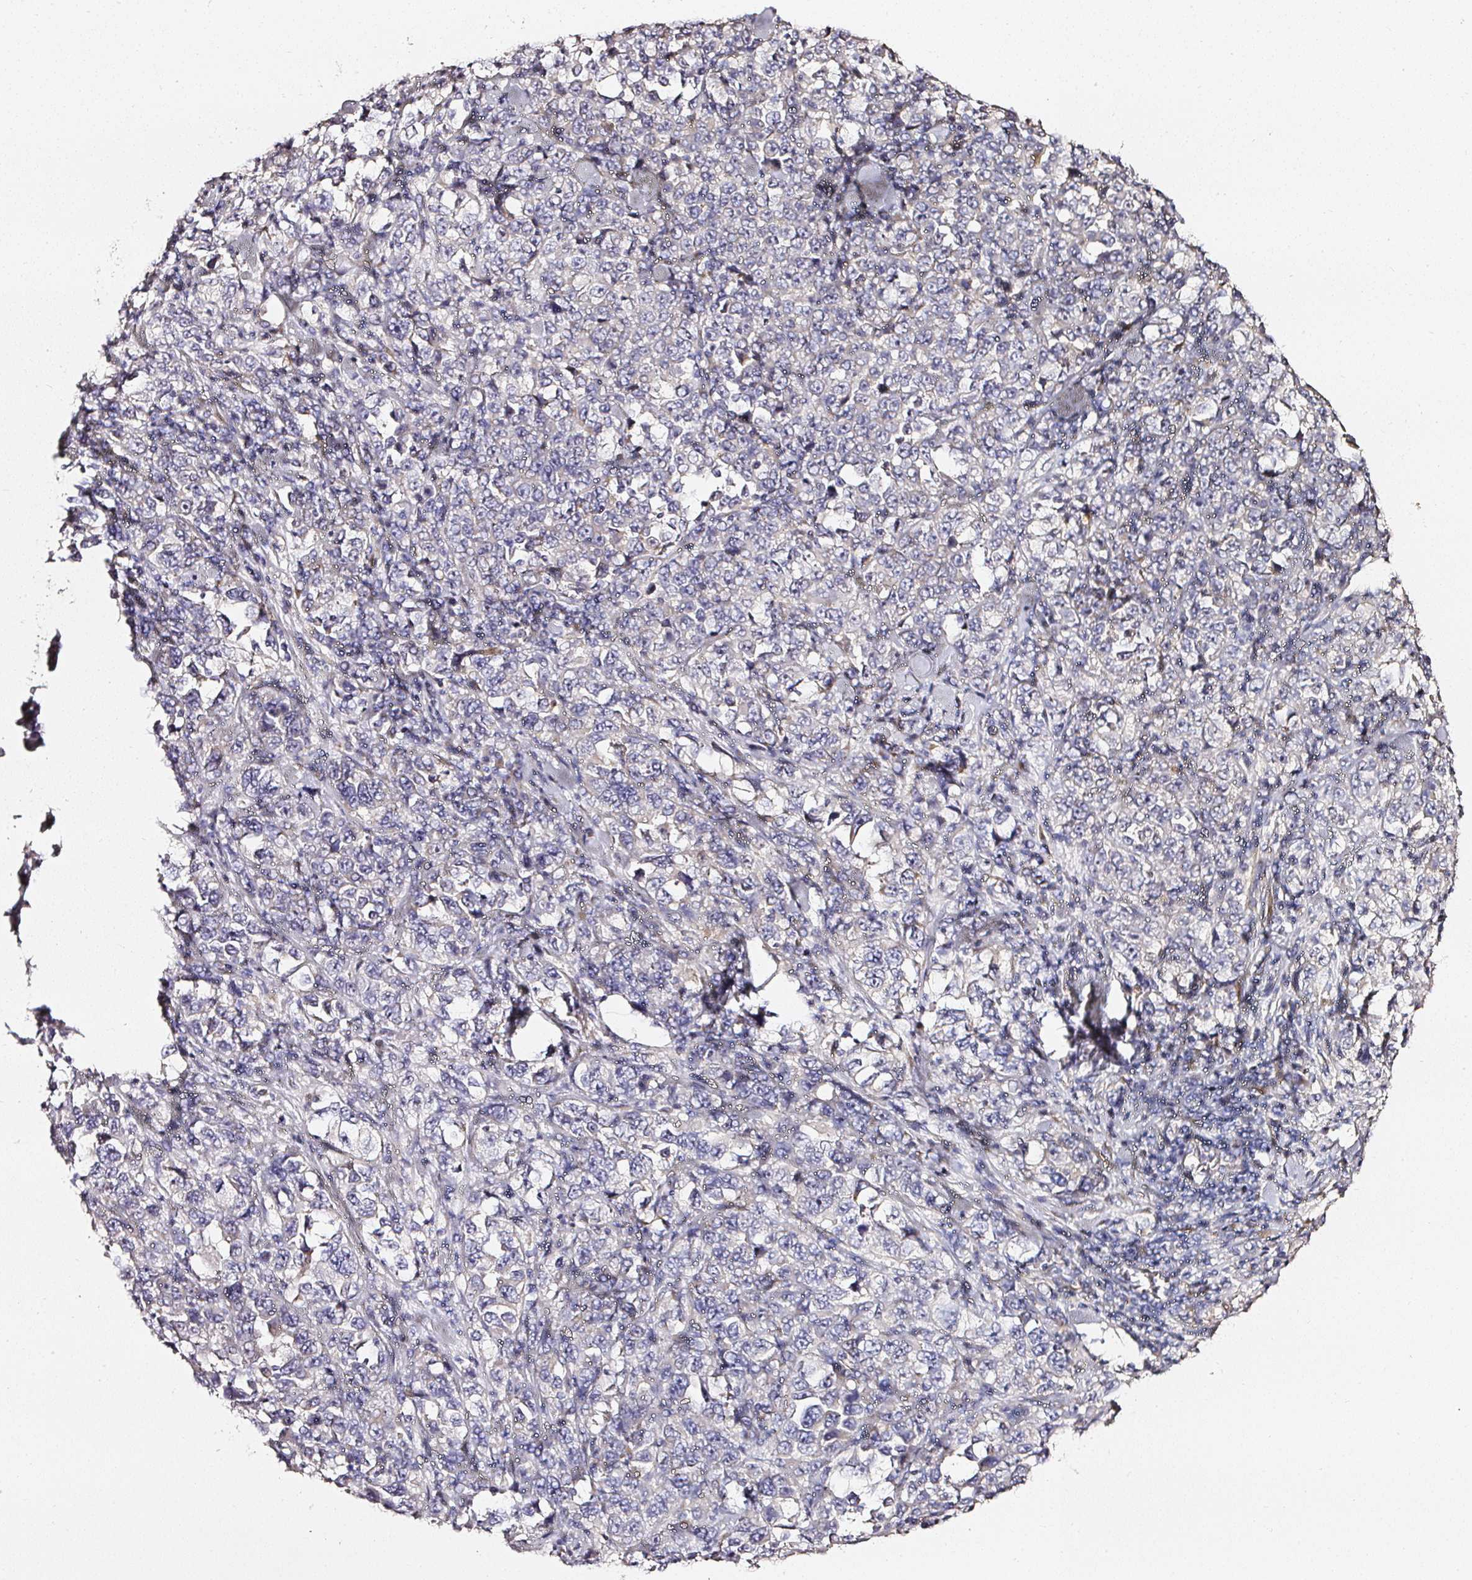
{"staining": {"intensity": "negative", "quantity": "none", "location": "none"}, "tissue": "stomach cancer", "cell_type": "Tumor cells", "image_type": "cancer", "snomed": [{"axis": "morphology", "description": "Normal tissue, NOS"}, {"axis": "morphology", "description": "Adenocarcinoma, NOS"}, {"axis": "topography", "description": "Stomach, upper"}, {"axis": "topography", "description": "Stomach"}], "caption": "Stomach cancer was stained to show a protein in brown. There is no significant staining in tumor cells. Nuclei are stained in blue.", "gene": "NTRK1", "patient": {"sex": "male", "age": 59}}